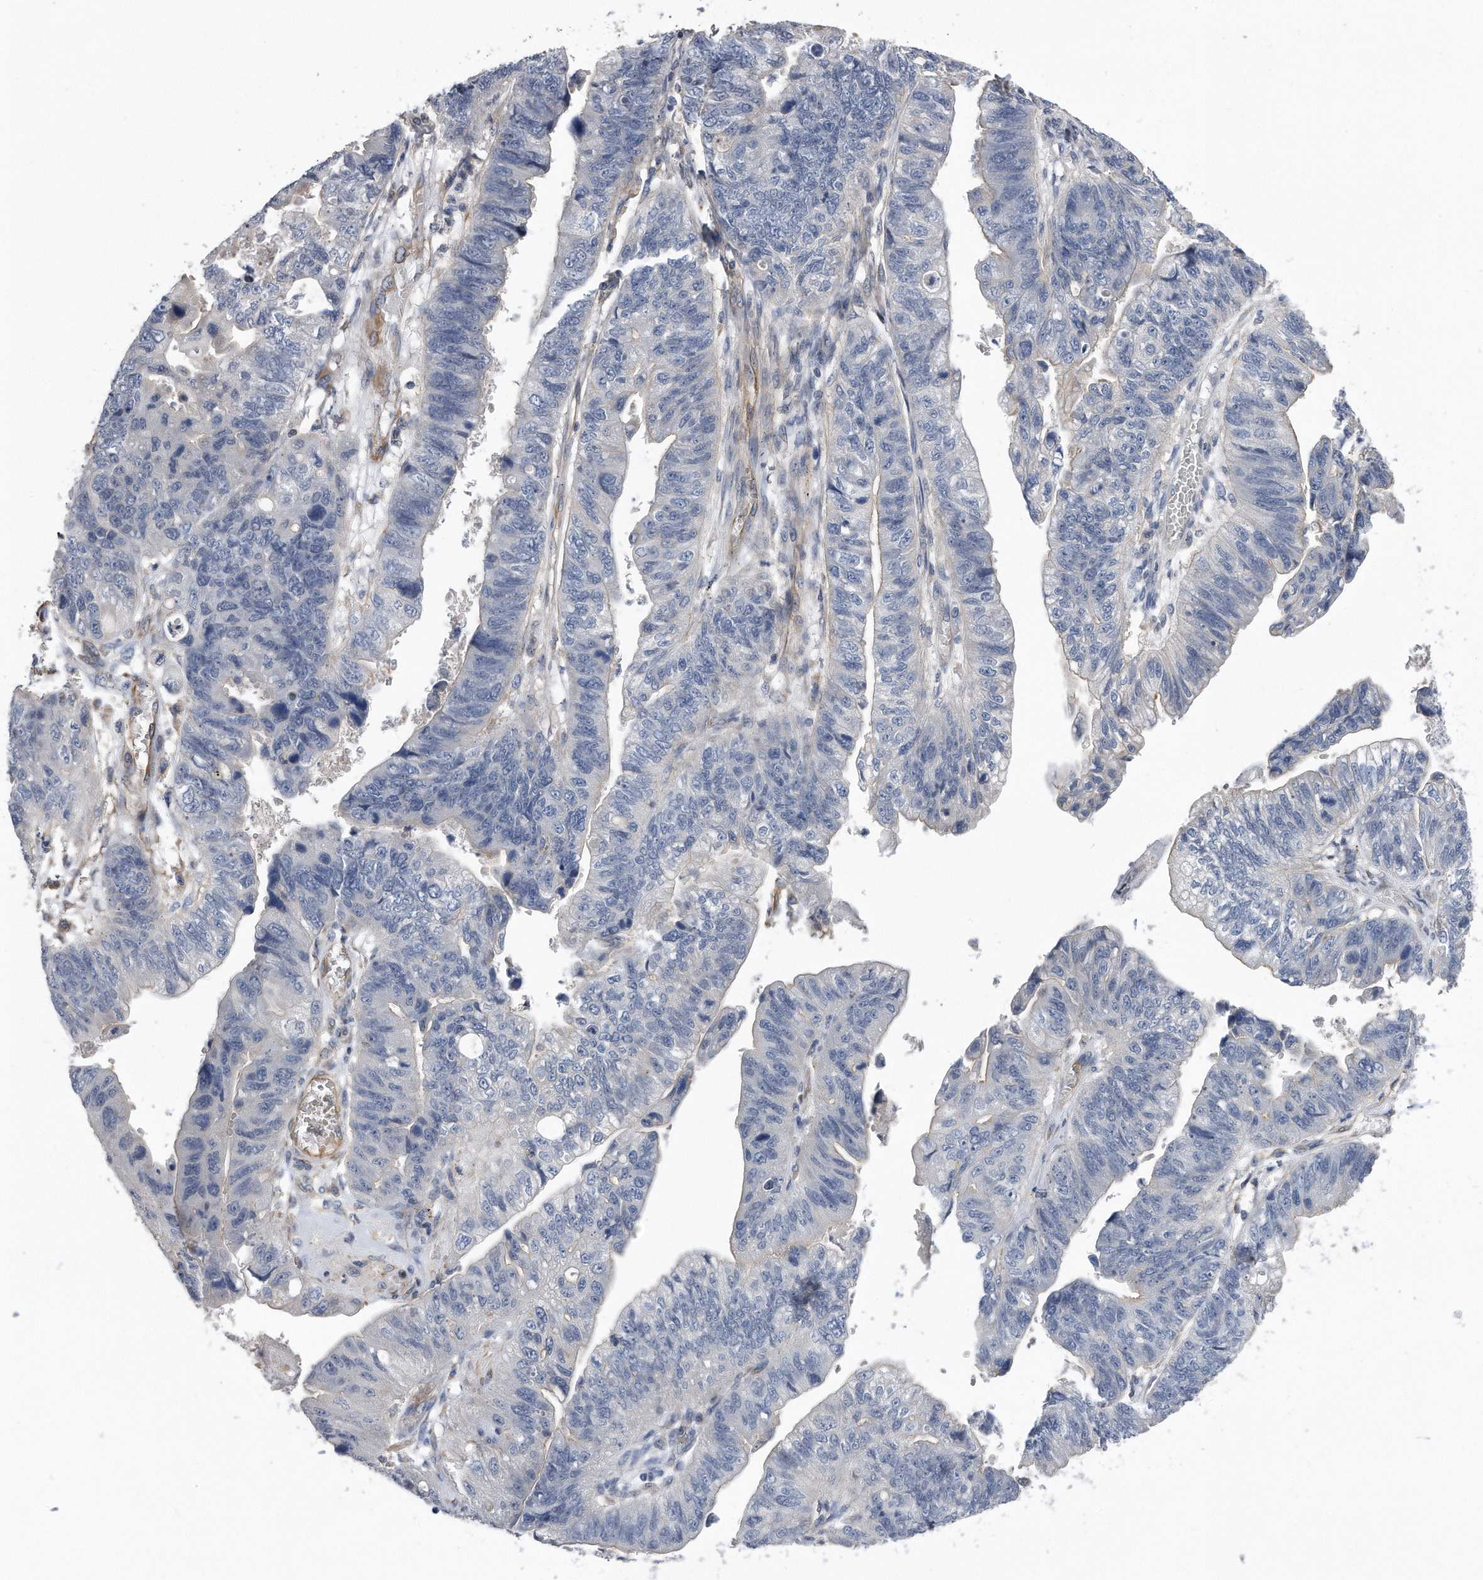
{"staining": {"intensity": "negative", "quantity": "none", "location": "none"}, "tissue": "stomach cancer", "cell_type": "Tumor cells", "image_type": "cancer", "snomed": [{"axis": "morphology", "description": "Adenocarcinoma, NOS"}, {"axis": "topography", "description": "Stomach"}], "caption": "Tumor cells show no significant protein staining in stomach adenocarcinoma.", "gene": "GPC1", "patient": {"sex": "male", "age": 59}}